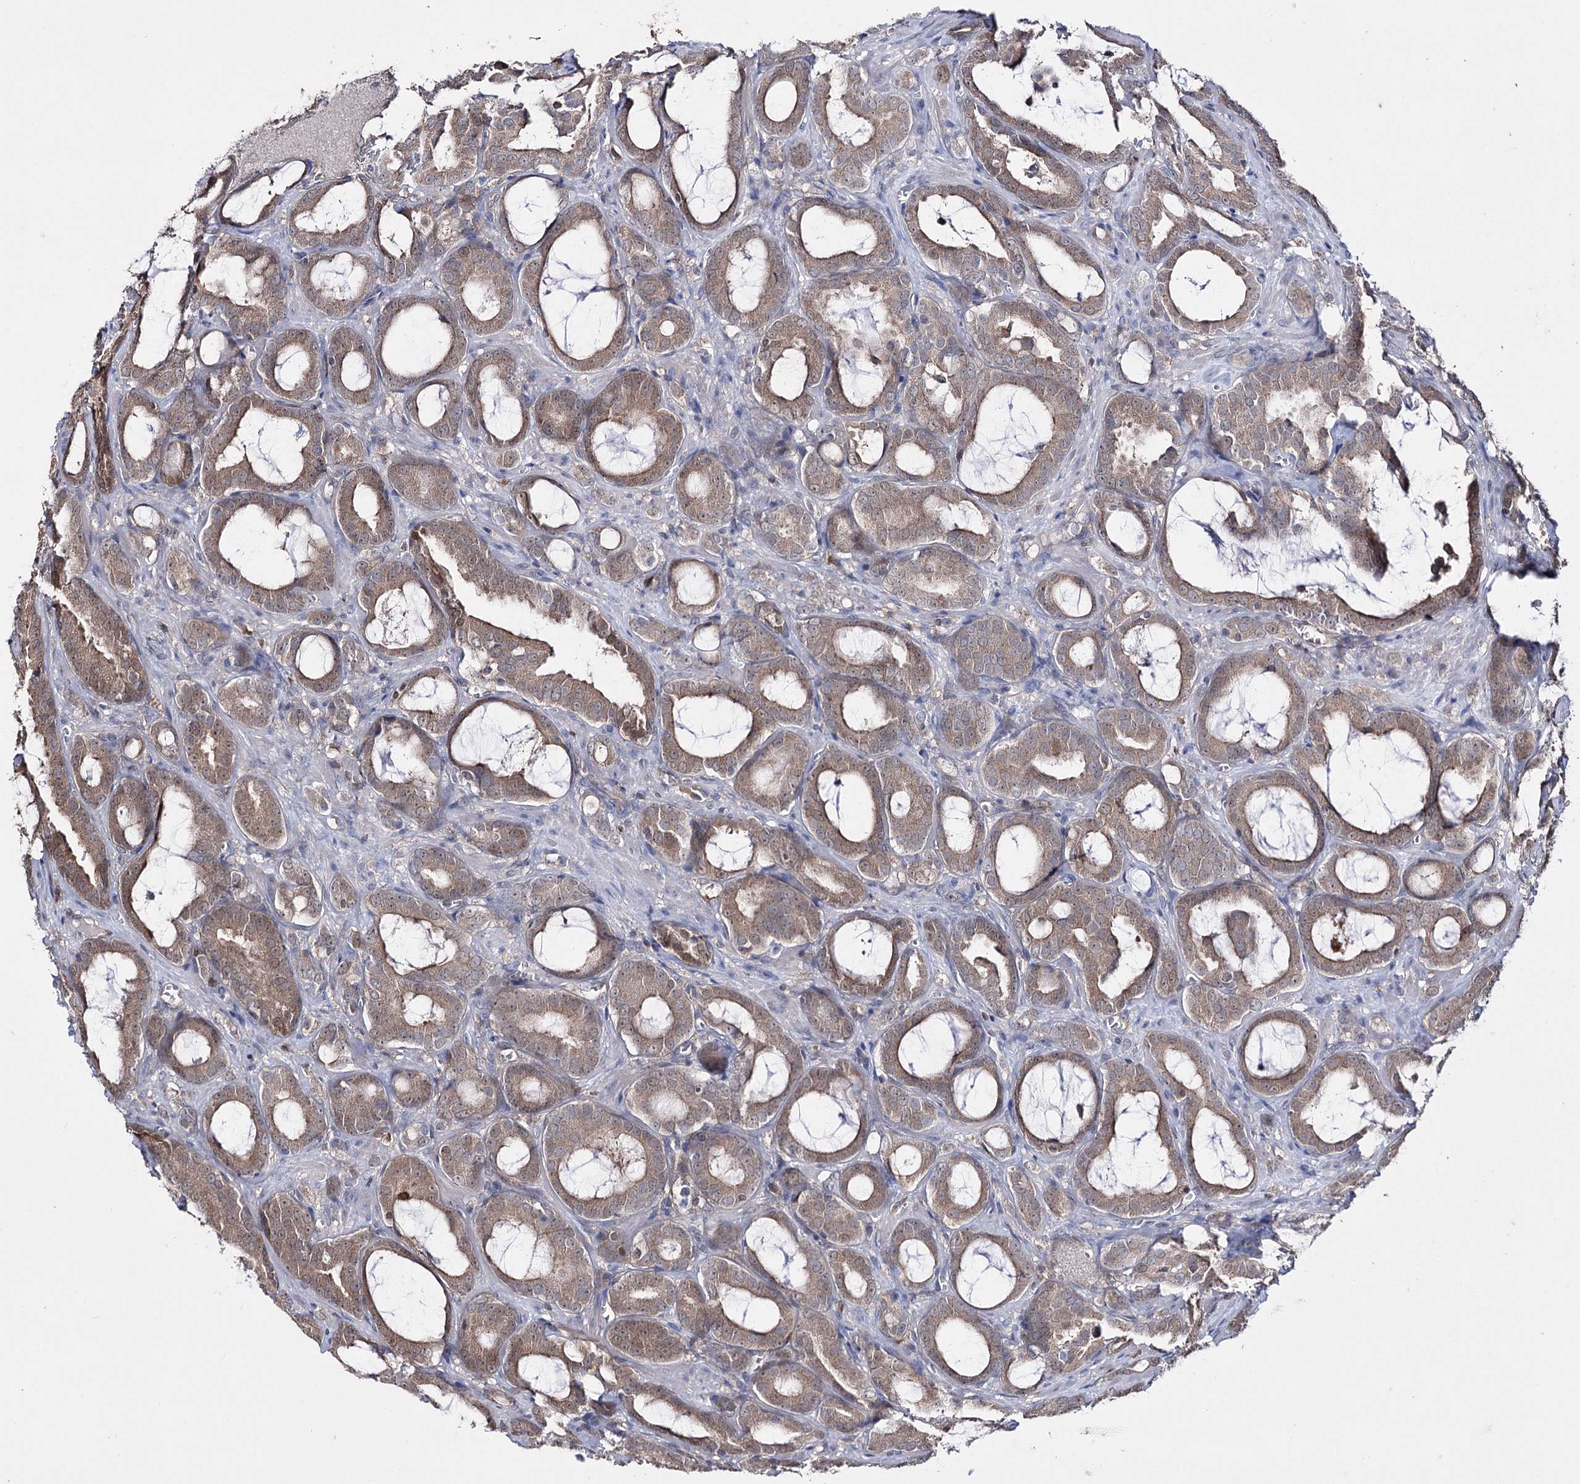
{"staining": {"intensity": "moderate", "quantity": ">75%", "location": "cytoplasmic/membranous,nuclear"}, "tissue": "prostate cancer", "cell_type": "Tumor cells", "image_type": "cancer", "snomed": [{"axis": "morphology", "description": "Adenocarcinoma, High grade"}, {"axis": "topography", "description": "Prostate"}], "caption": "Immunohistochemical staining of adenocarcinoma (high-grade) (prostate) reveals medium levels of moderate cytoplasmic/membranous and nuclear protein expression in about >75% of tumor cells. (Brightfield microscopy of DAB IHC at high magnification).", "gene": "PTER", "patient": {"sex": "male", "age": 72}}